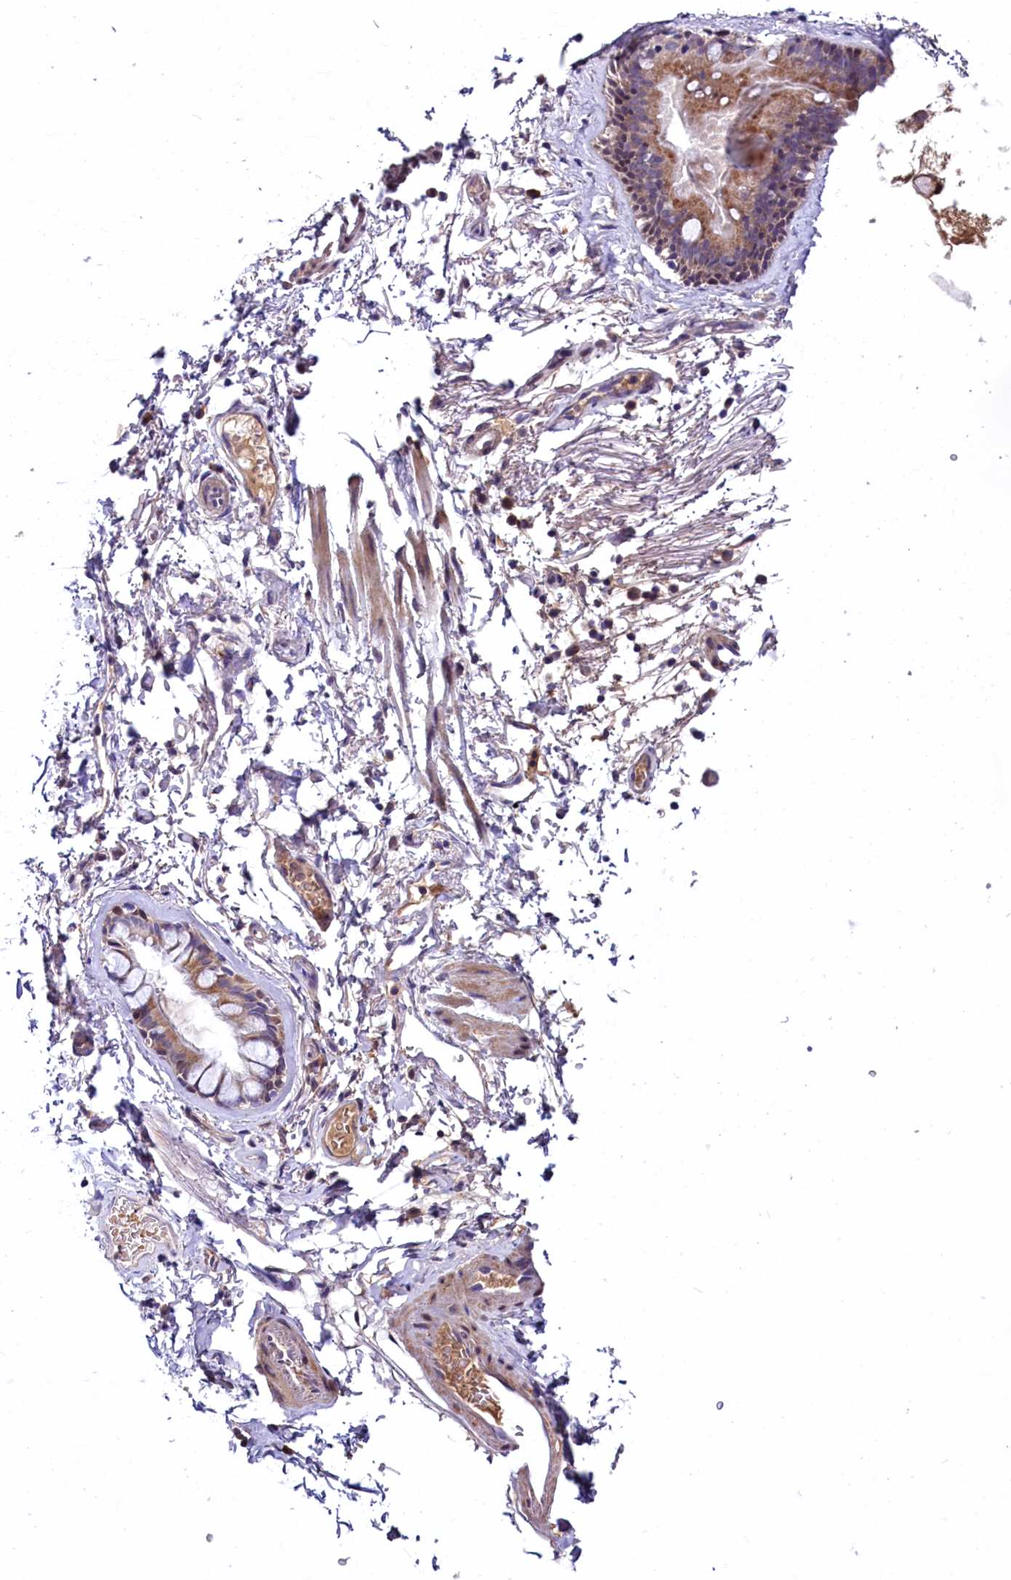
{"staining": {"intensity": "weak", "quantity": ">75%", "location": "cytoplasmic/membranous"}, "tissue": "adipose tissue", "cell_type": "Adipocytes", "image_type": "normal", "snomed": [{"axis": "morphology", "description": "Normal tissue, NOS"}, {"axis": "topography", "description": "Lymph node"}, {"axis": "topography", "description": "Bronchus"}], "caption": "Benign adipose tissue reveals weak cytoplasmic/membranous staining in approximately >75% of adipocytes, visualized by immunohistochemistry. (brown staining indicates protein expression, while blue staining denotes nuclei).", "gene": "SLC39A6", "patient": {"sex": "male", "age": 63}}